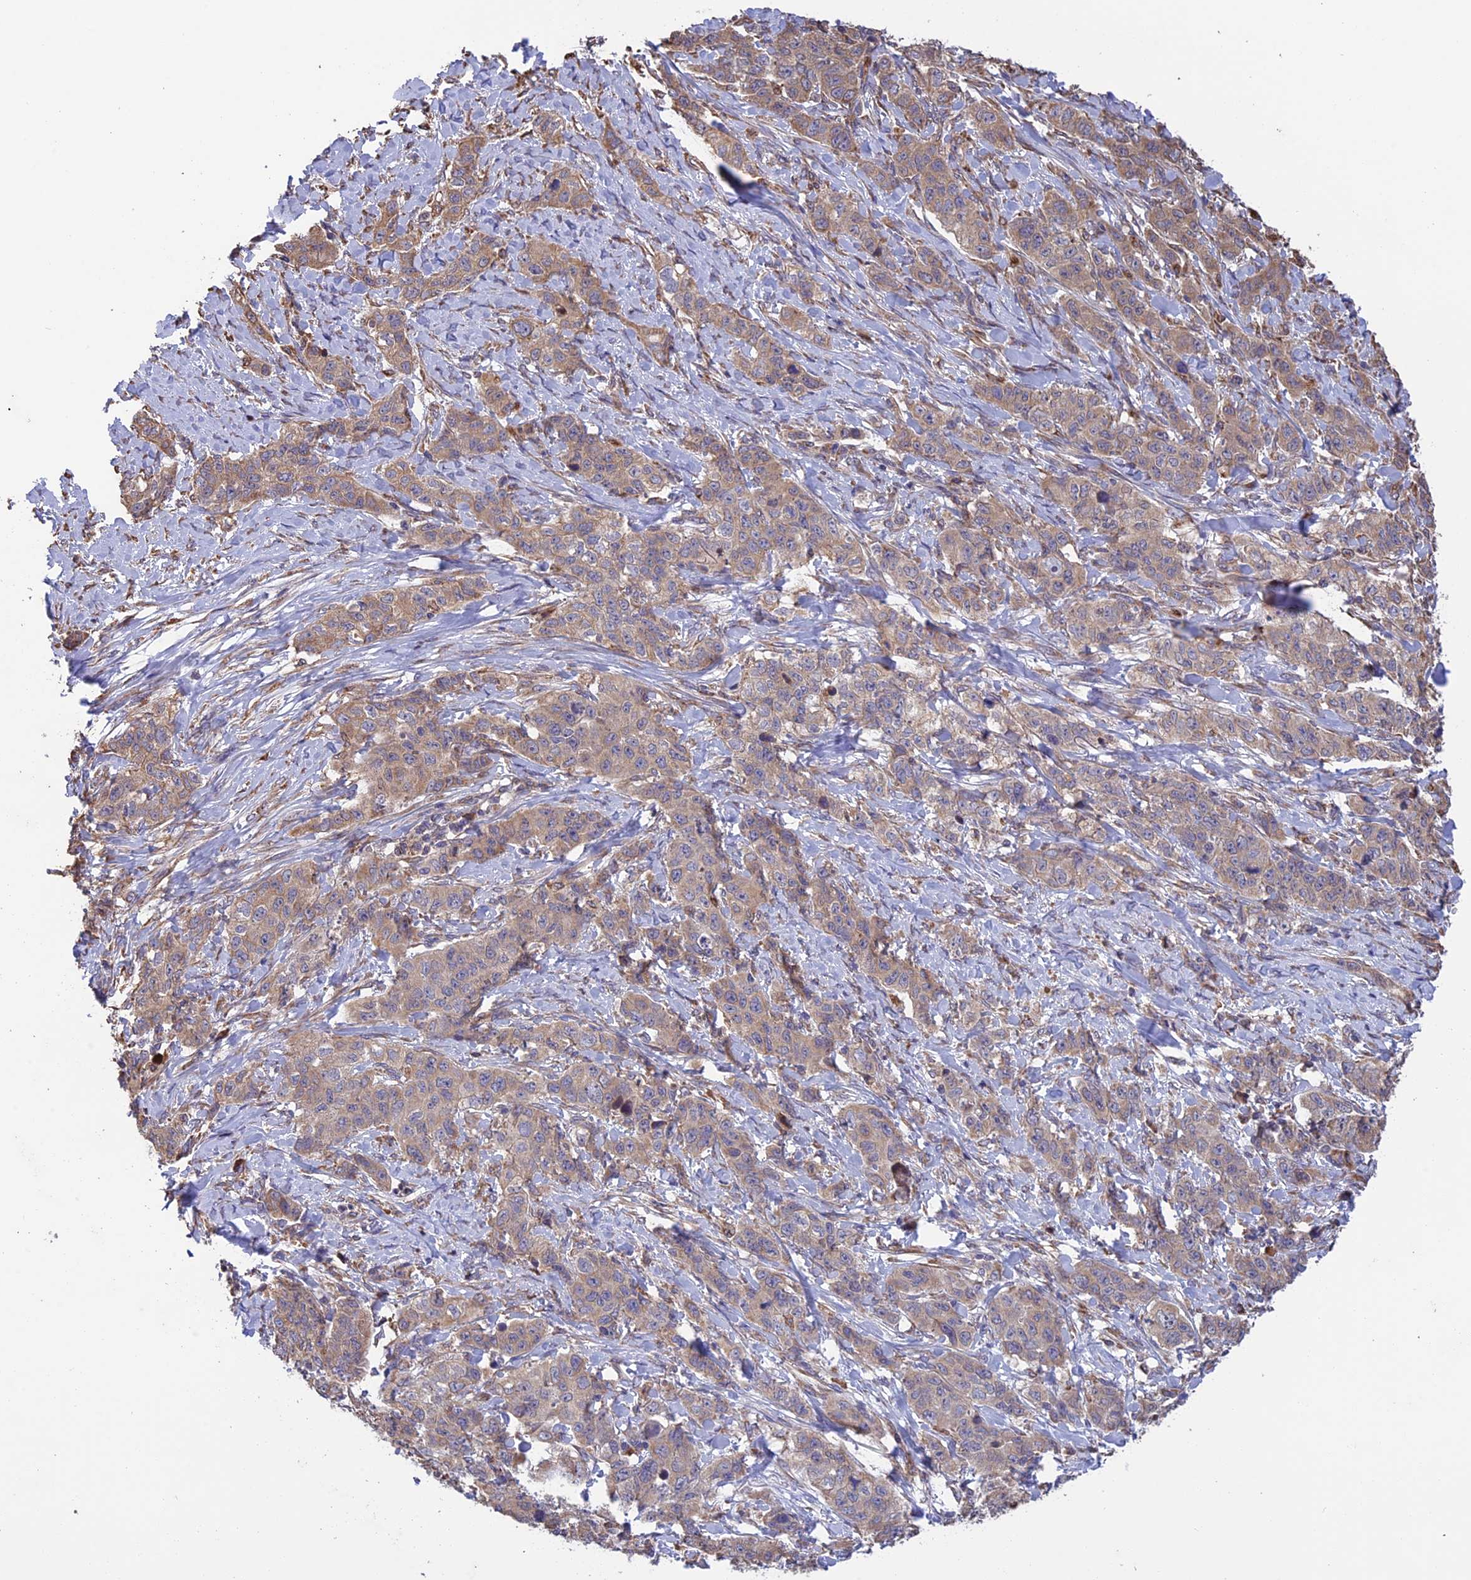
{"staining": {"intensity": "weak", "quantity": ">75%", "location": "cytoplasmic/membranous"}, "tissue": "stomach cancer", "cell_type": "Tumor cells", "image_type": "cancer", "snomed": [{"axis": "morphology", "description": "Adenocarcinoma, NOS"}, {"axis": "topography", "description": "Stomach"}], "caption": "Brown immunohistochemical staining in stomach cancer (adenocarcinoma) shows weak cytoplasmic/membranous expression in approximately >75% of tumor cells.", "gene": "DMRTA2", "patient": {"sex": "male", "age": 48}}